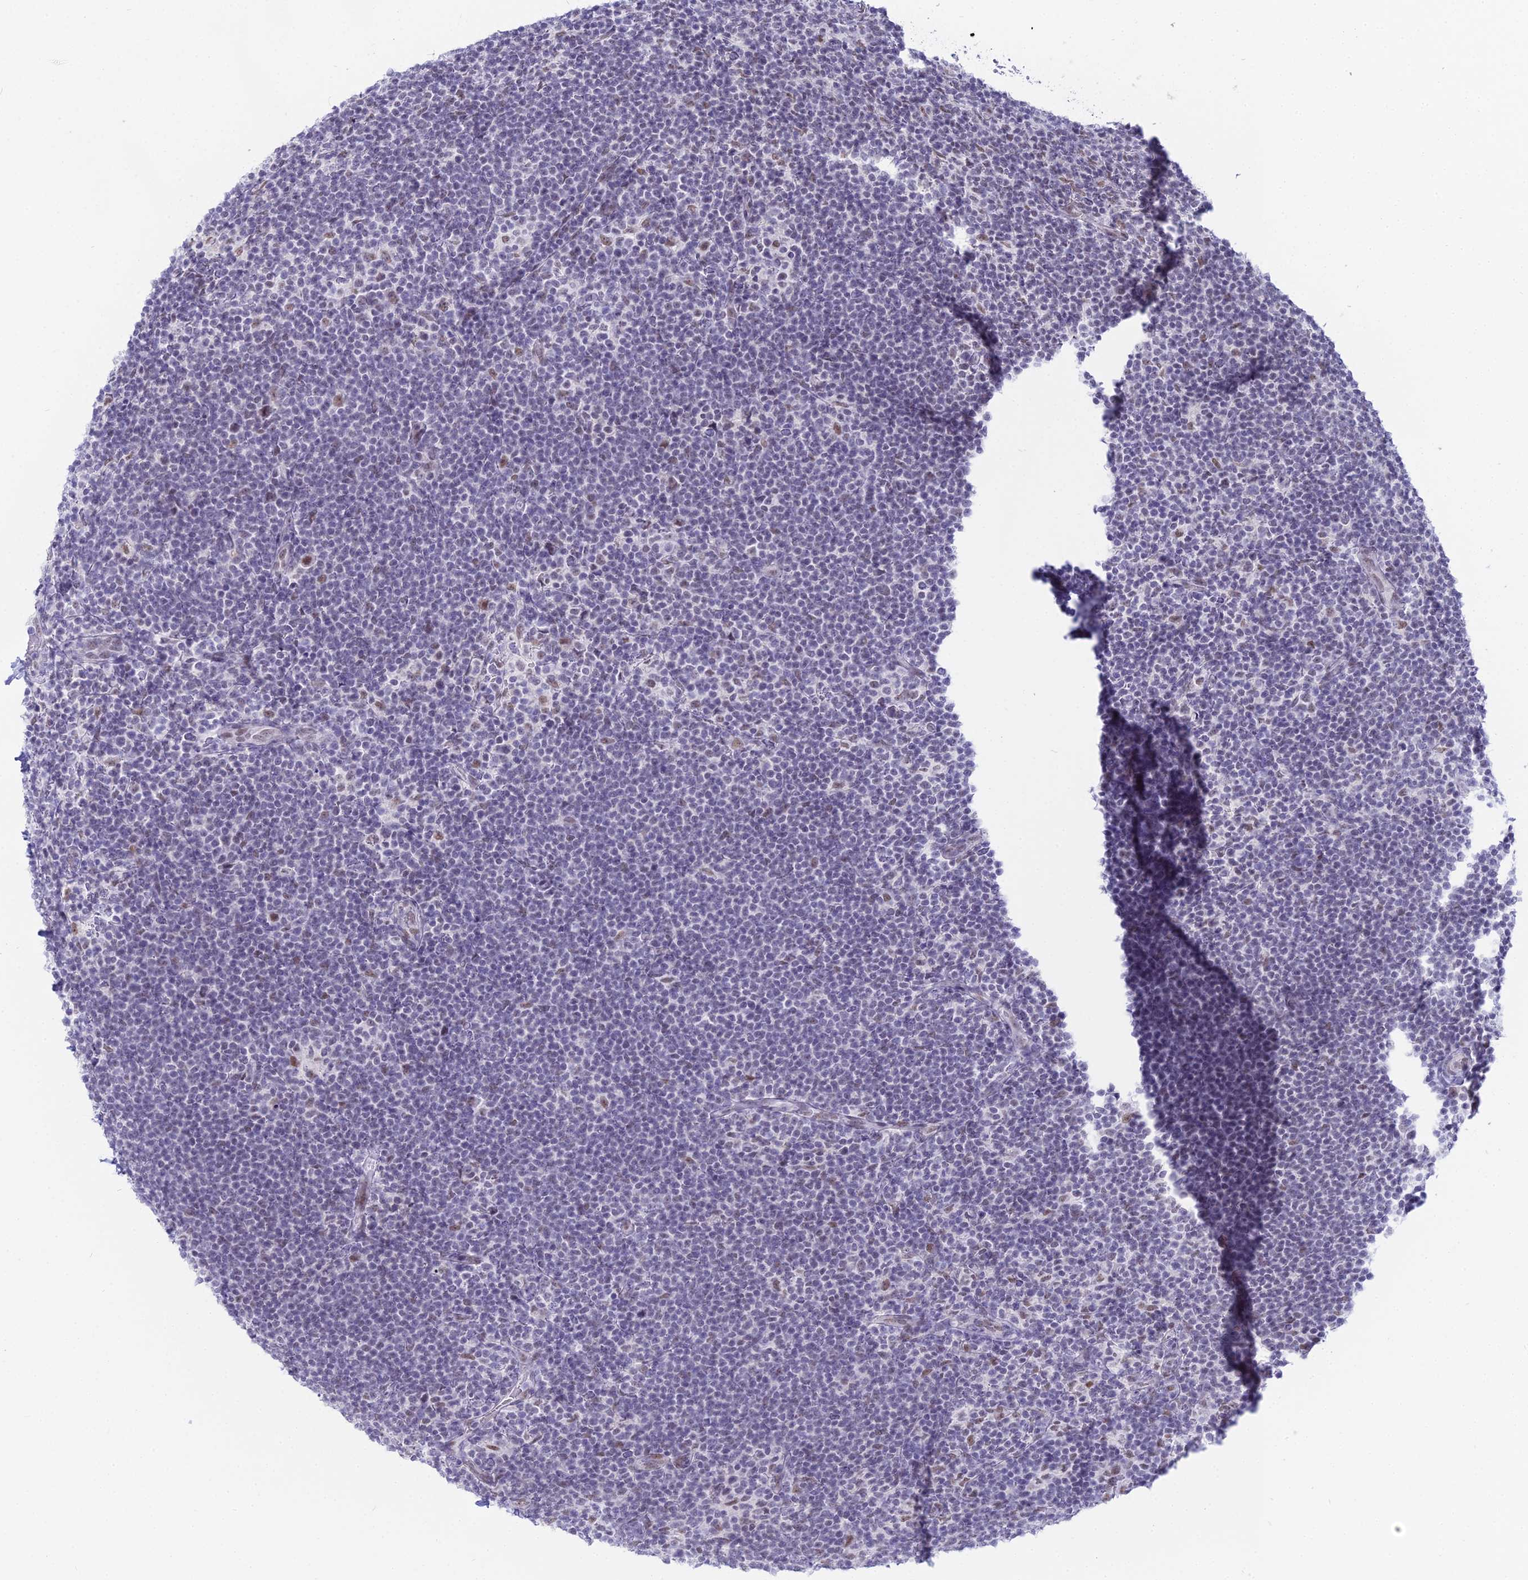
{"staining": {"intensity": "negative", "quantity": "none", "location": "none"}, "tissue": "lymphoma", "cell_type": "Tumor cells", "image_type": "cancer", "snomed": [{"axis": "morphology", "description": "Hodgkin's disease, NOS"}, {"axis": "topography", "description": "Lymph node"}], "caption": "This is an immunohistochemistry (IHC) photomicrograph of human Hodgkin's disease. There is no expression in tumor cells.", "gene": "RBM12", "patient": {"sex": "female", "age": 57}}